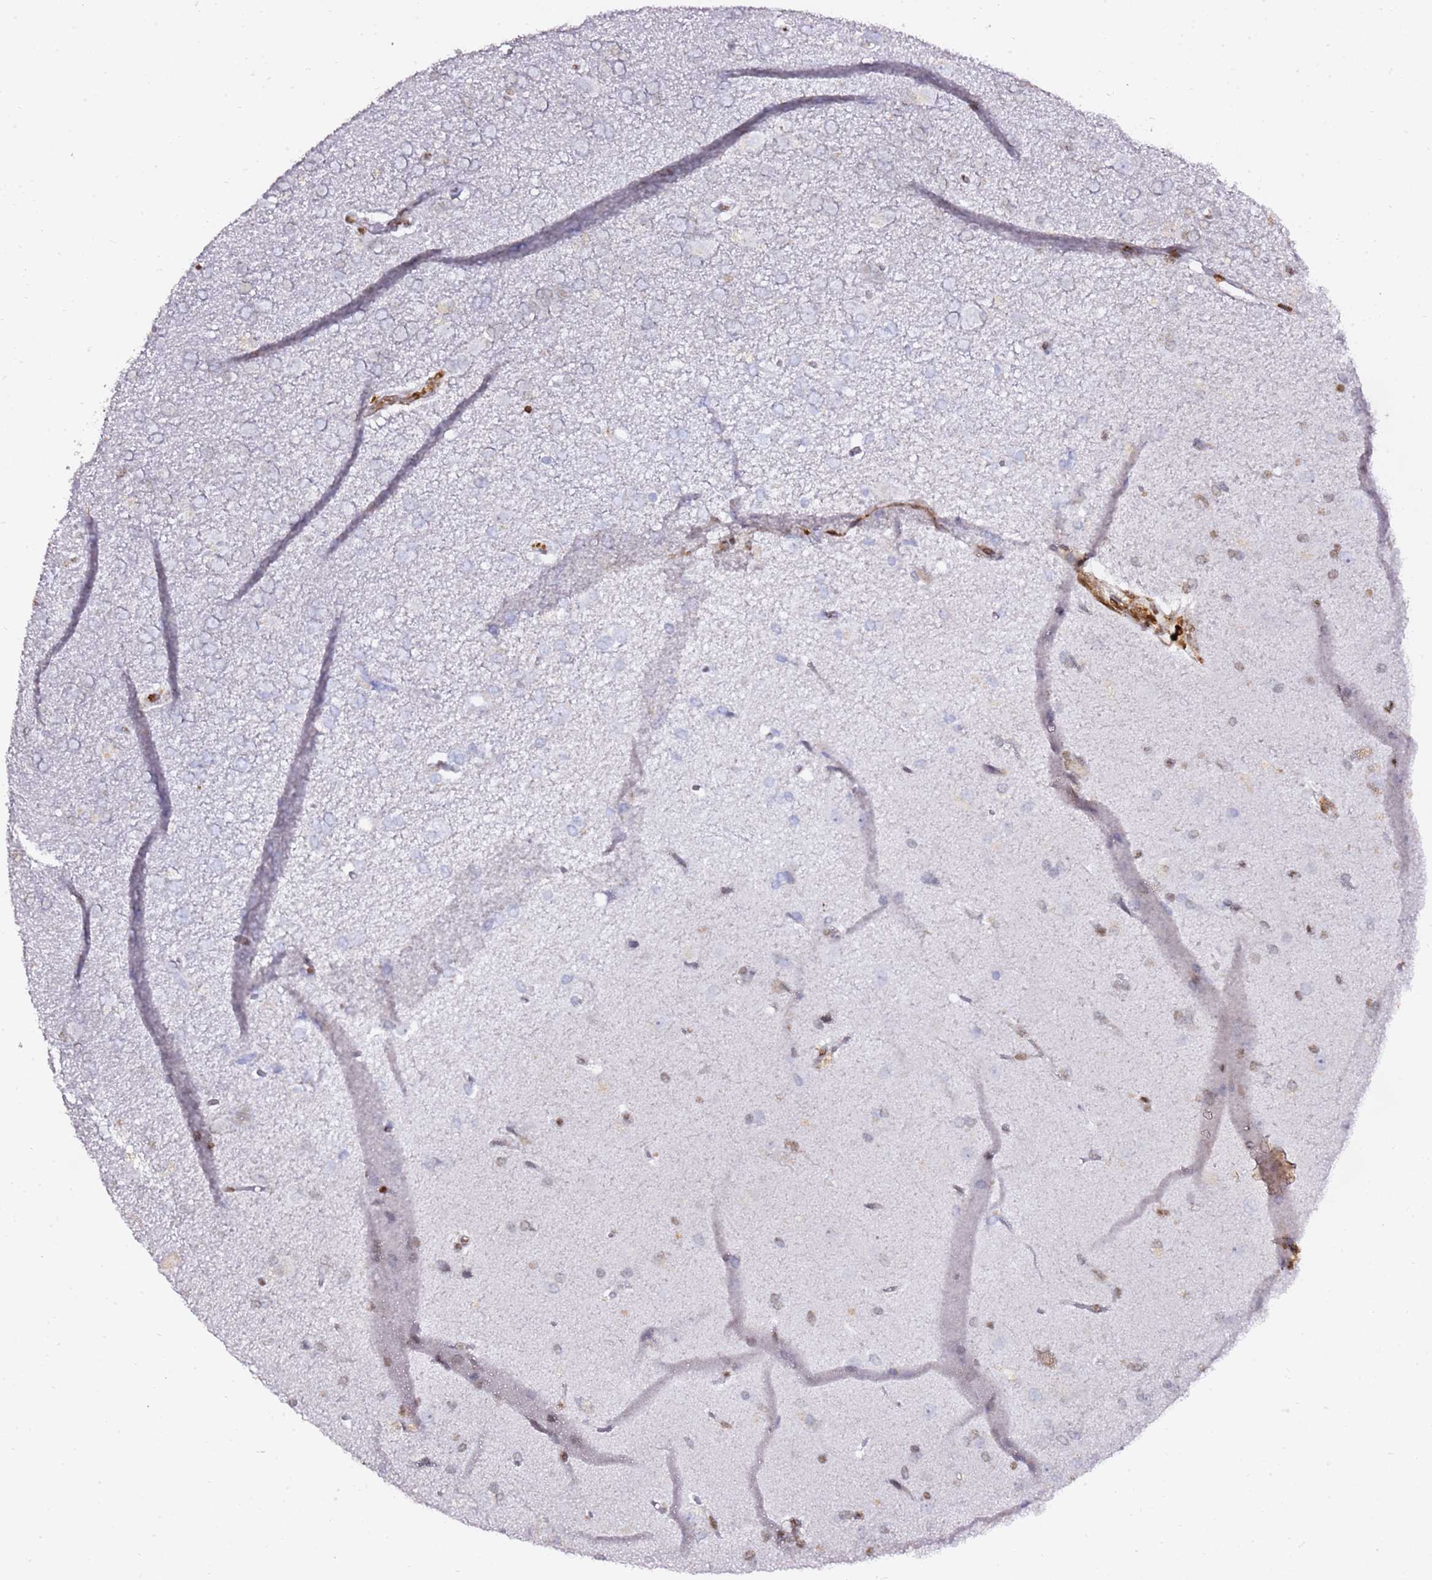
{"staining": {"intensity": "negative", "quantity": "none", "location": "none"}, "tissue": "glioma", "cell_type": "Tumor cells", "image_type": "cancer", "snomed": [{"axis": "morphology", "description": "Glioma, malignant, High grade"}, {"axis": "topography", "description": "Brain"}], "caption": "Immunohistochemistry image of glioma stained for a protein (brown), which exhibits no positivity in tumor cells. (Brightfield microscopy of DAB immunohistochemistry (IHC) at high magnification).", "gene": "GBP2", "patient": {"sex": "male", "age": 72}}